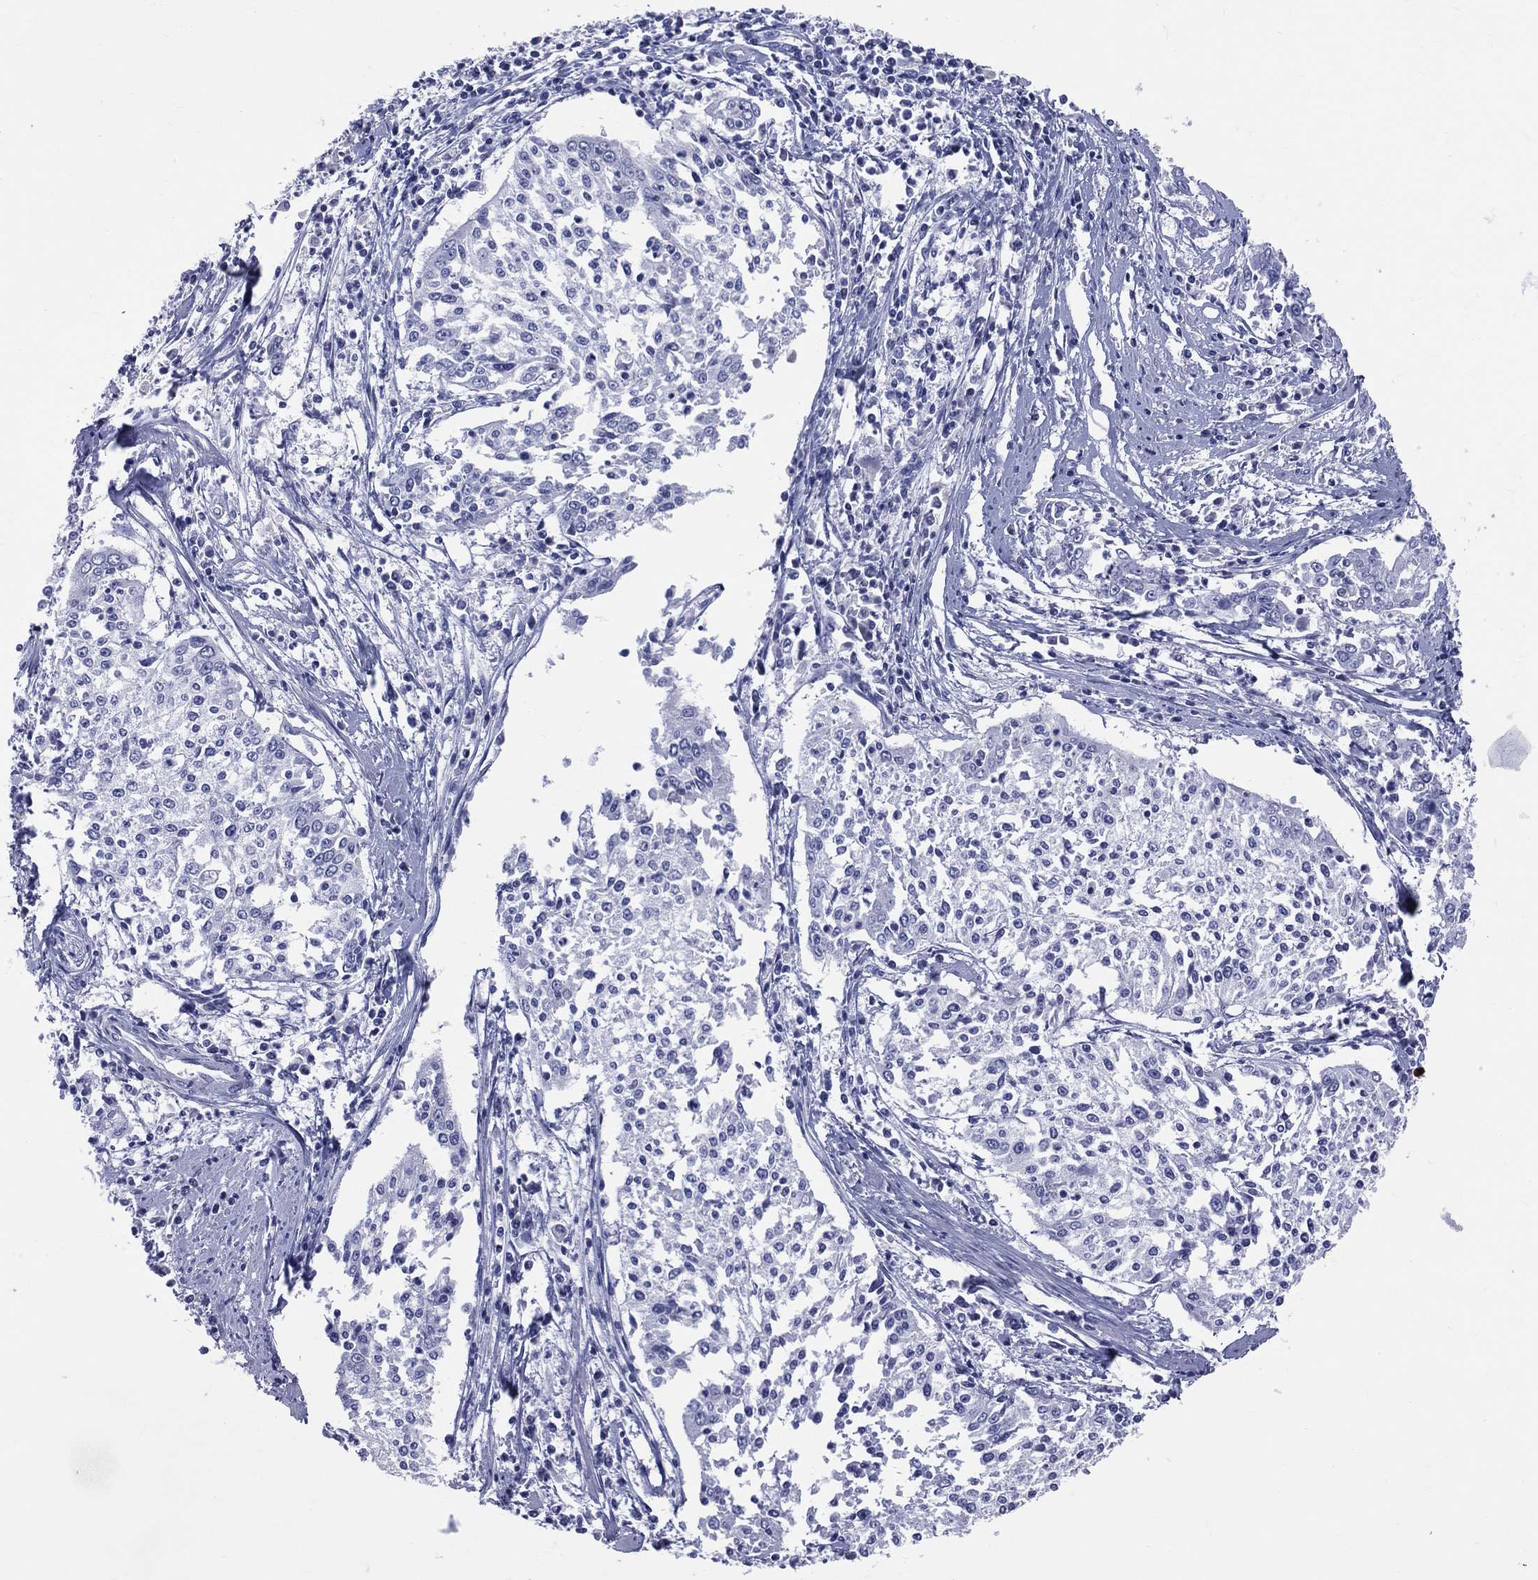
{"staining": {"intensity": "negative", "quantity": "none", "location": "none"}, "tissue": "cervical cancer", "cell_type": "Tumor cells", "image_type": "cancer", "snomed": [{"axis": "morphology", "description": "Squamous cell carcinoma, NOS"}, {"axis": "topography", "description": "Cervix"}], "caption": "Immunohistochemistry (IHC) of squamous cell carcinoma (cervical) shows no positivity in tumor cells.", "gene": "CYLC1", "patient": {"sex": "female", "age": 41}}